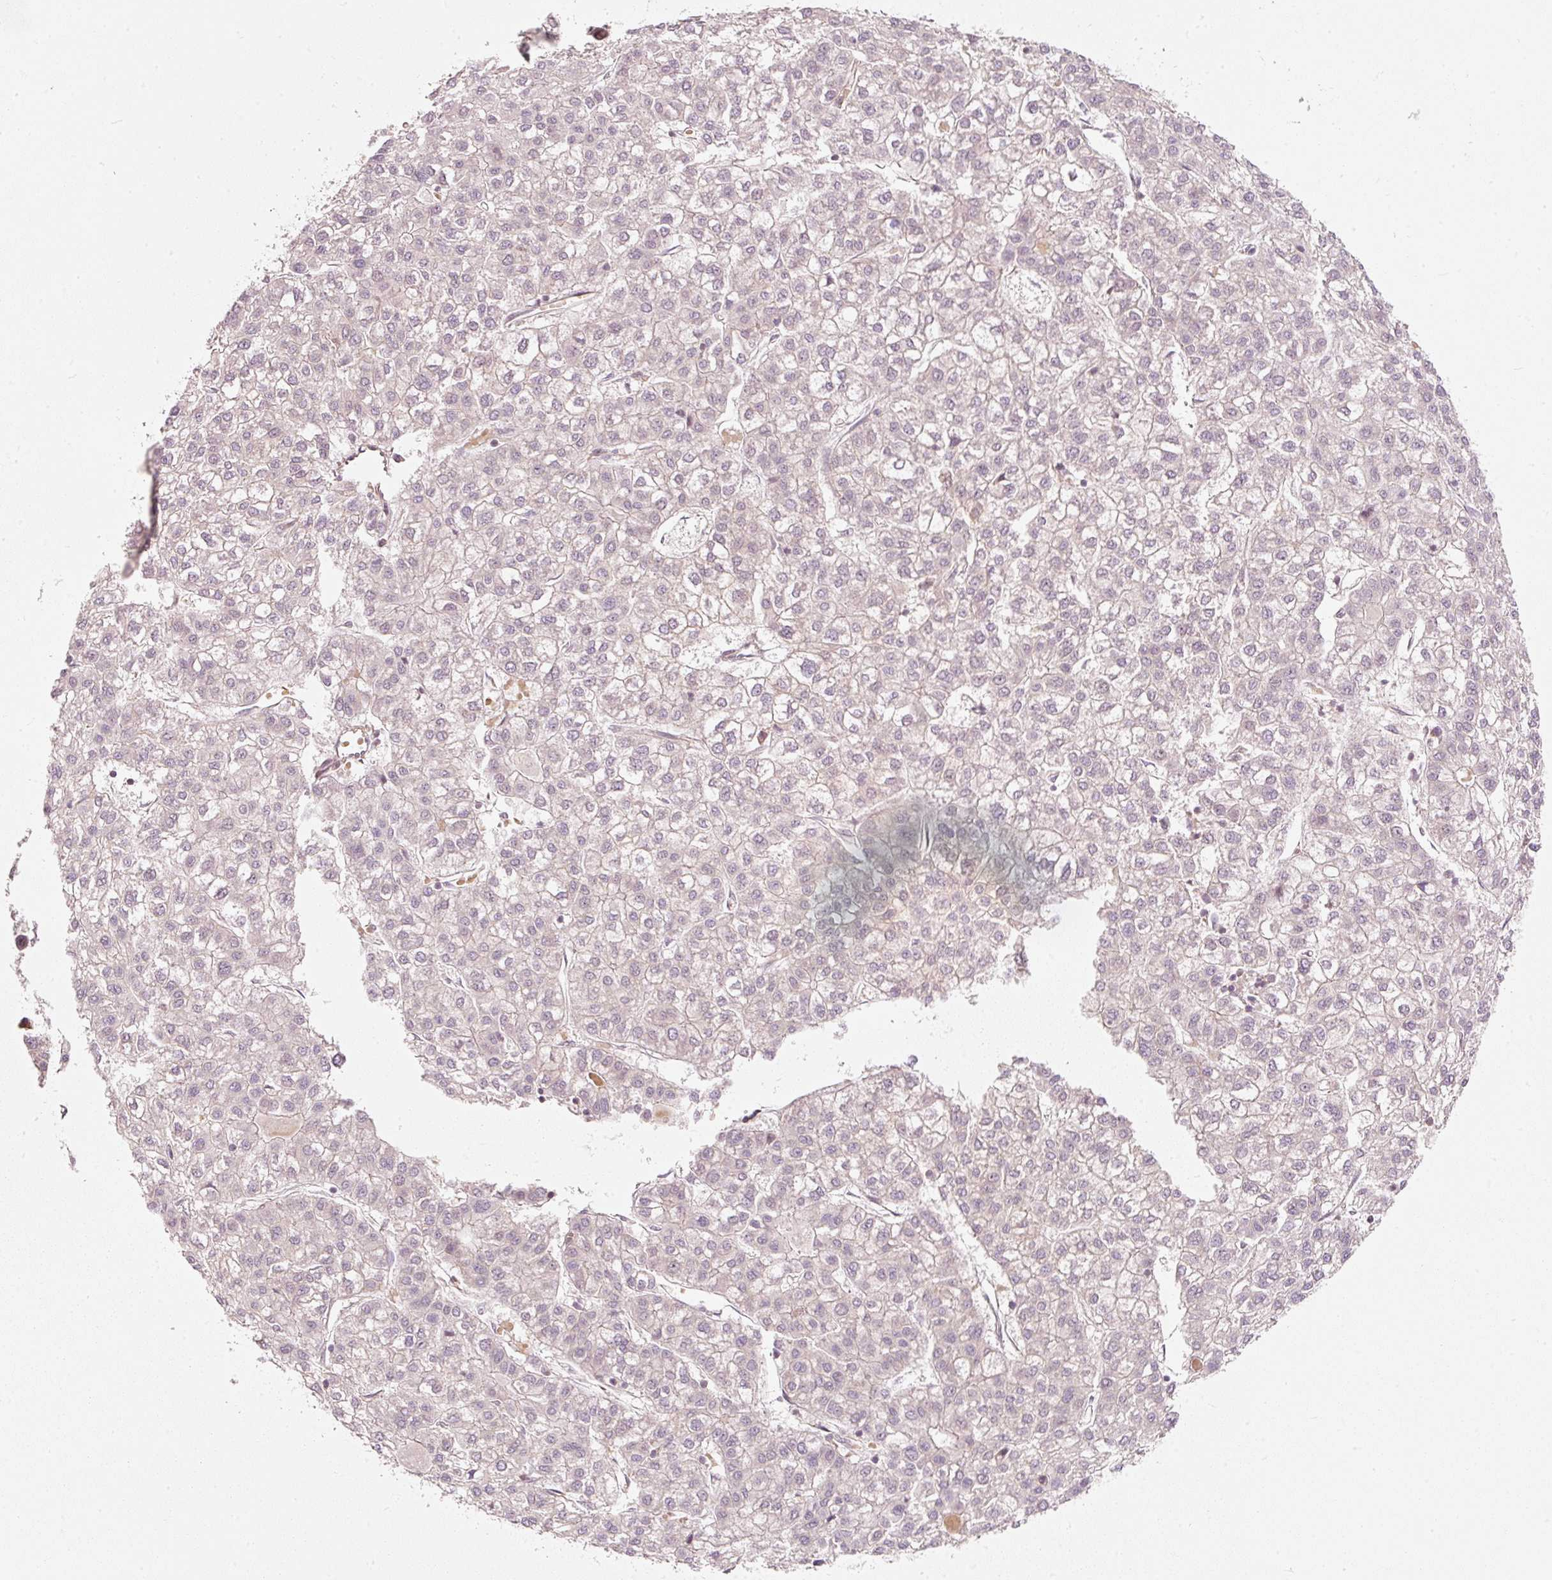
{"staining": {"intensity": "negative", "quantity": "none", "location": "none"}, "tissue": "liver cancer", "cell_type": "Tumor cells", "image_type": "cancer", "snomed": [{"axis": "morphology", "description": "Carcinoma, Hepatocellular, NOS"}, {"axis": "topography", "description": "Liver"}], "caption": "An image of liver hepatocellular carcinoma stained for a protein reveals no brown staining in tumor cells.", "gene": "KCNQ1", "patient": {"sex": "female", "age": 43}}